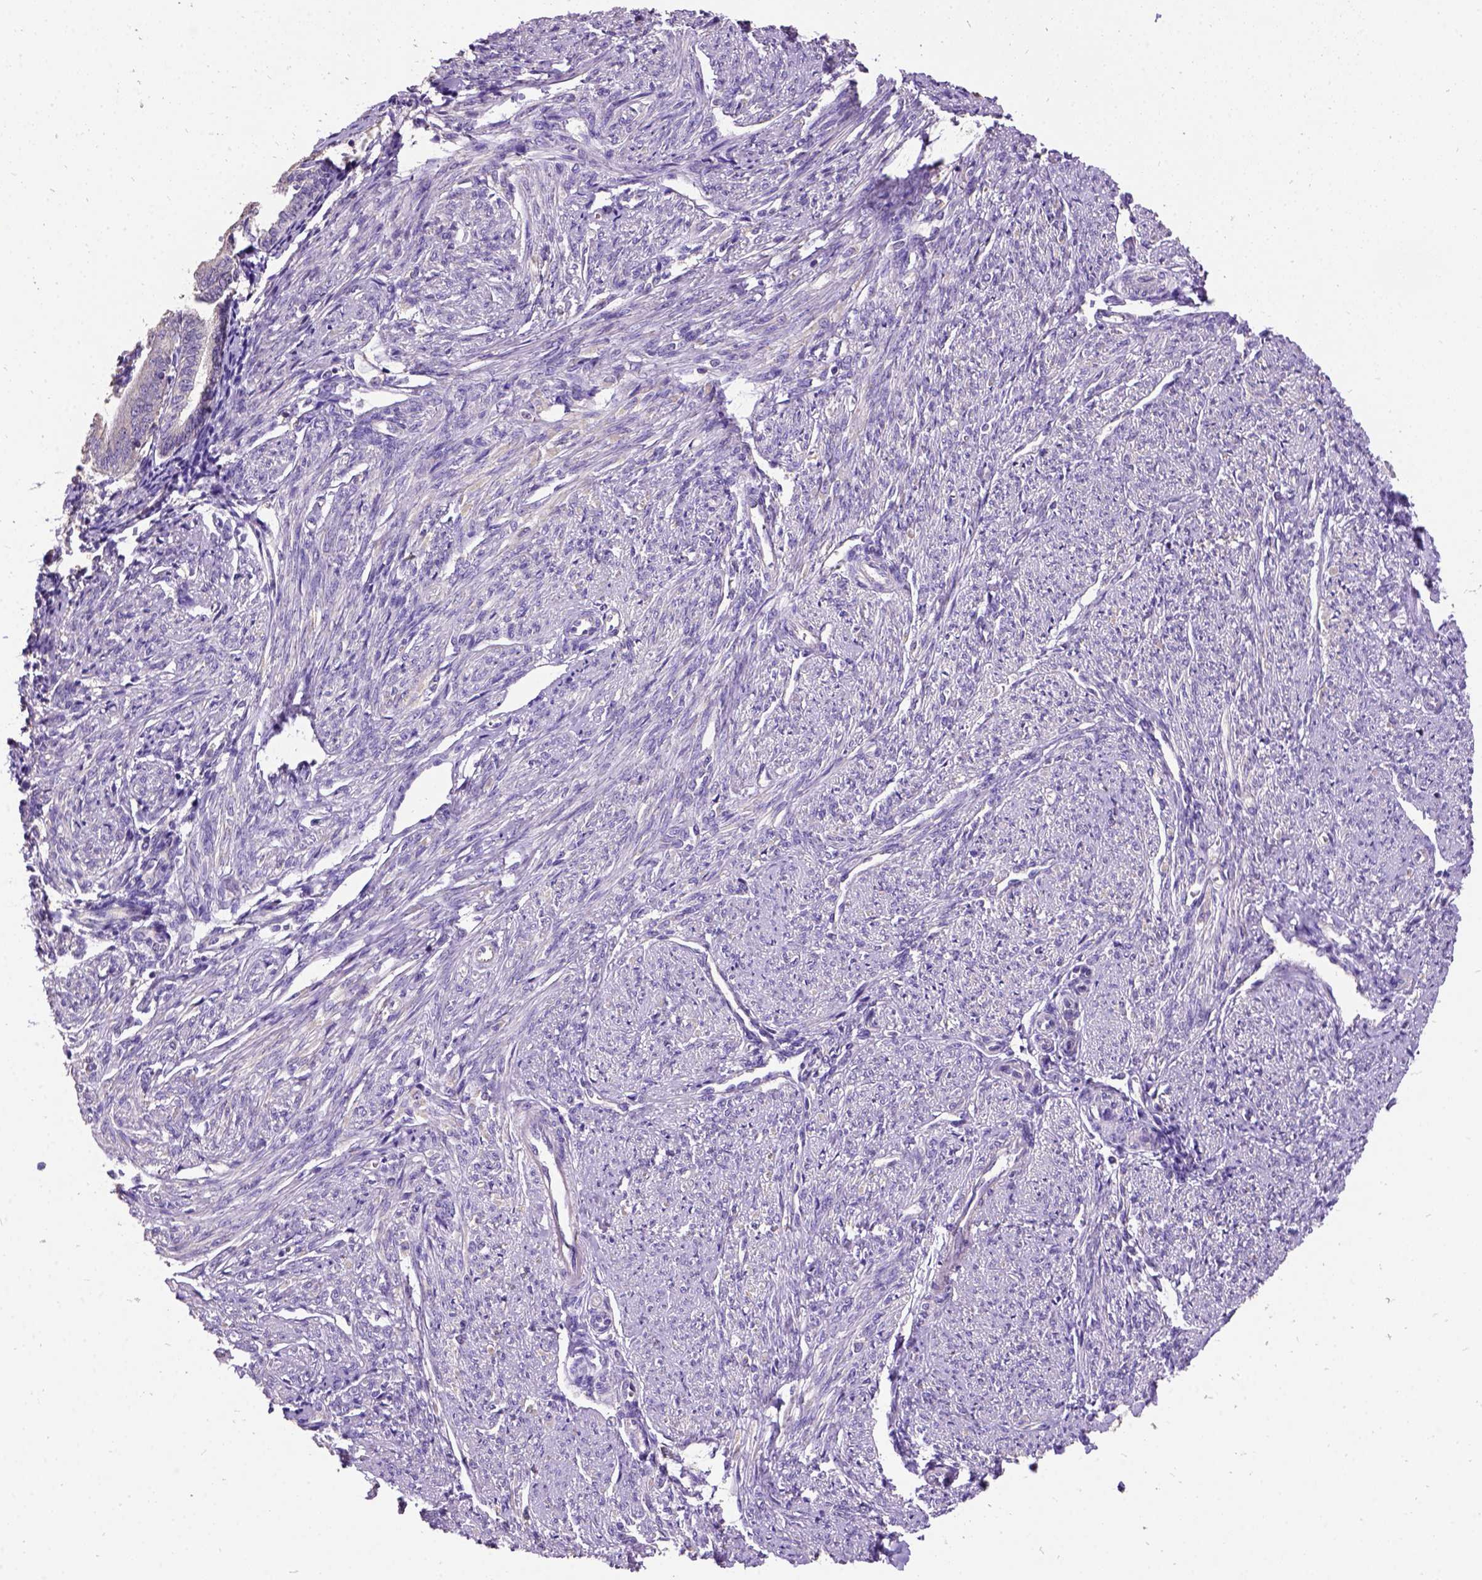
{"staining": {"intensity": "negative", "quantity": "none", "location": "none"}, "tissue": "smooth muscle", "cell_type": "Smooth muscle cells", "image_type": "normal", "snomed": [{"axis": "morphology", "description": "Normal tissue, NOS"}, {"axis": "topography", "description": "Smooth muscle"}], "caption": "Protein analysis of normal smooth muscle displays no significant expression in smooth muscle cells.", "gene": "DQX1", "patient": {"sex": "female", "age": 65}}